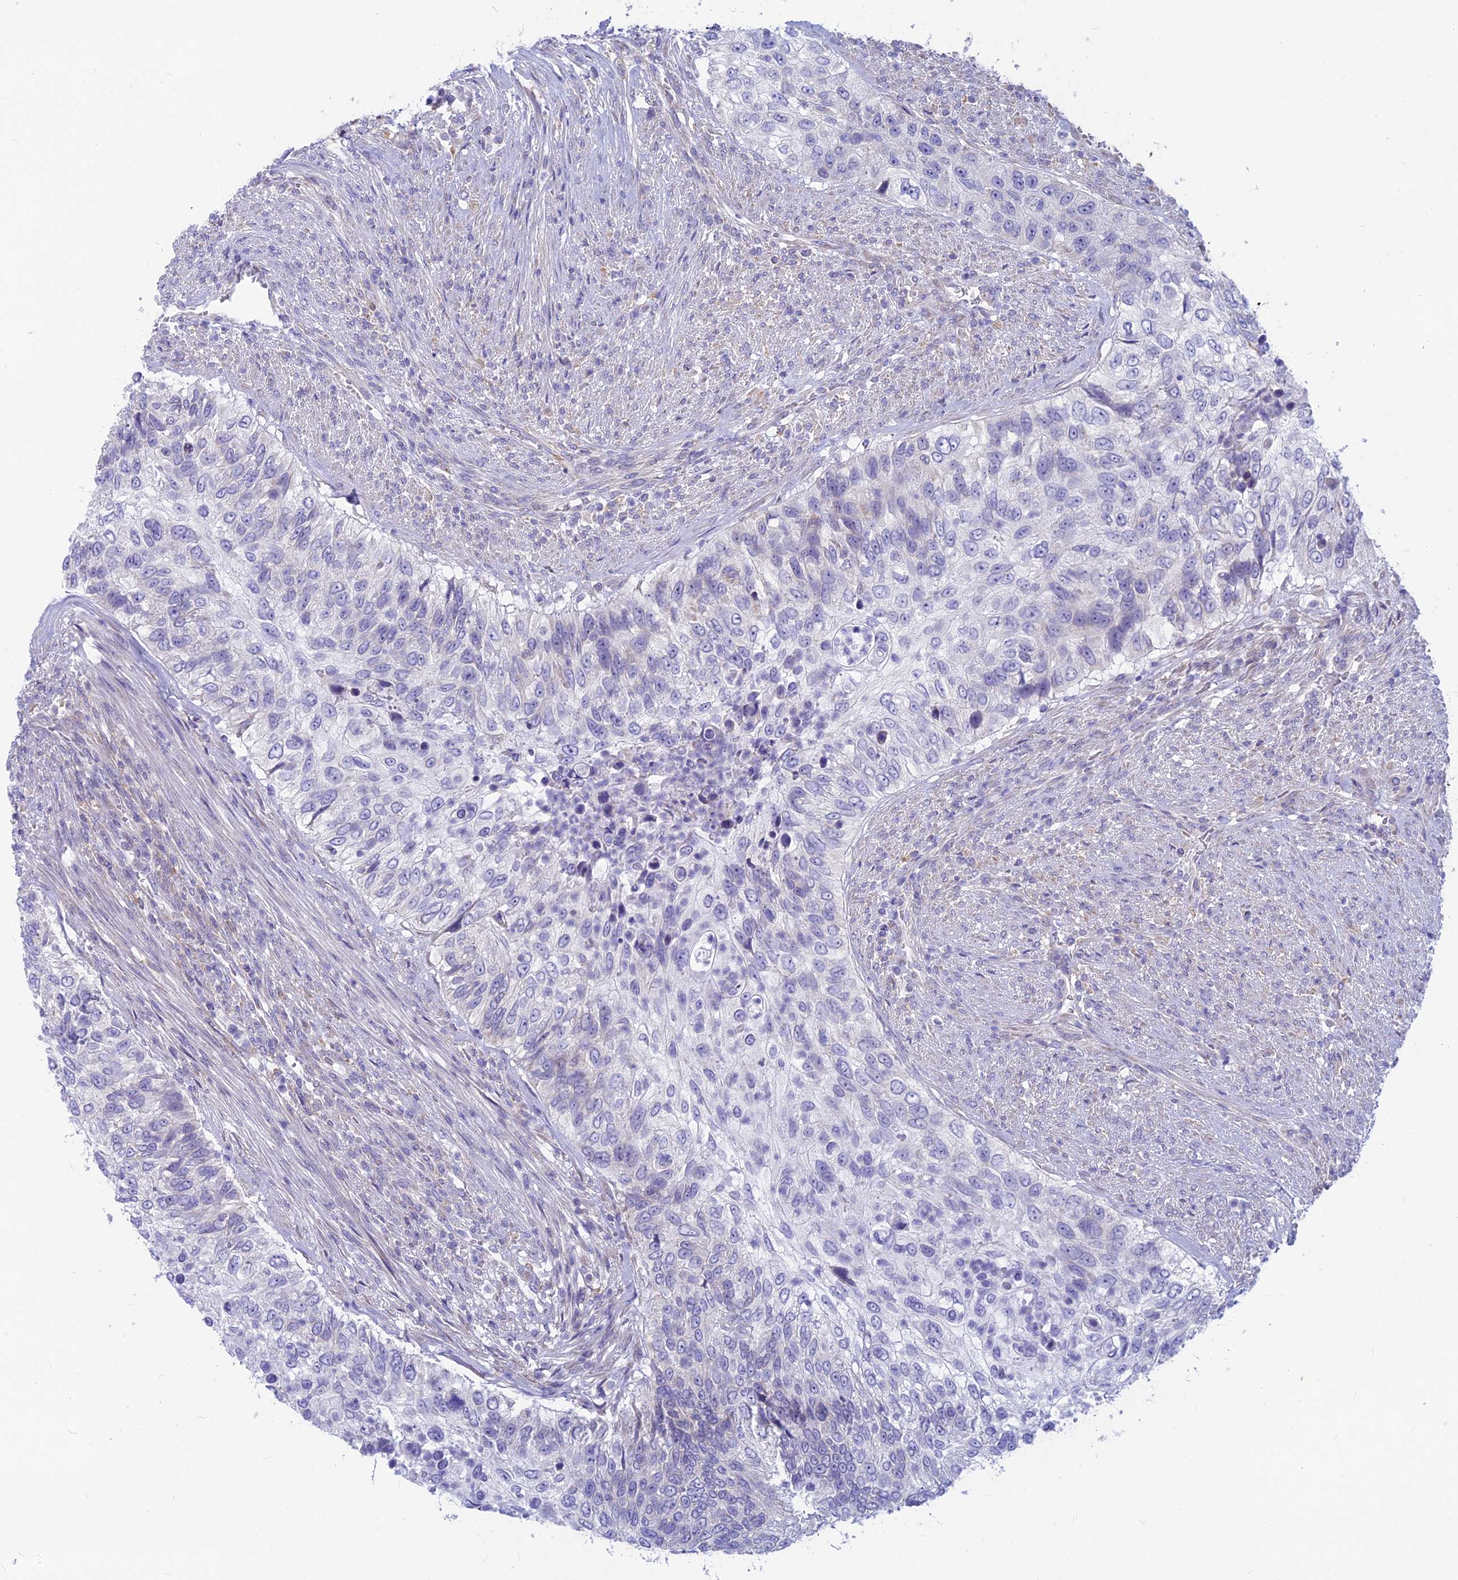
{"staining": {"intensity": "negative", "quantity": "none", "location": "none"}, "tissue": "urothelial cancer", "cell_type": "Tumor cells", "image_type": "cancer", "snomed": [{"axis": "morphology", "description": "Urothelial carcinoma, High grade"}, {"axis": "topography", "description": "Urinary bladder"}], "caption": "IHC photomicrograph of neoplastic tissue: human urothelial cancer stained with DAB (3,3'-diaminobenzidine) reveals no significant protein positivity in tumor cells. (DAB immunohistochemistry with hematoxylin counter stain).", "gene": "PLAC9", "patient": {"sex": "female", "age": 60}}